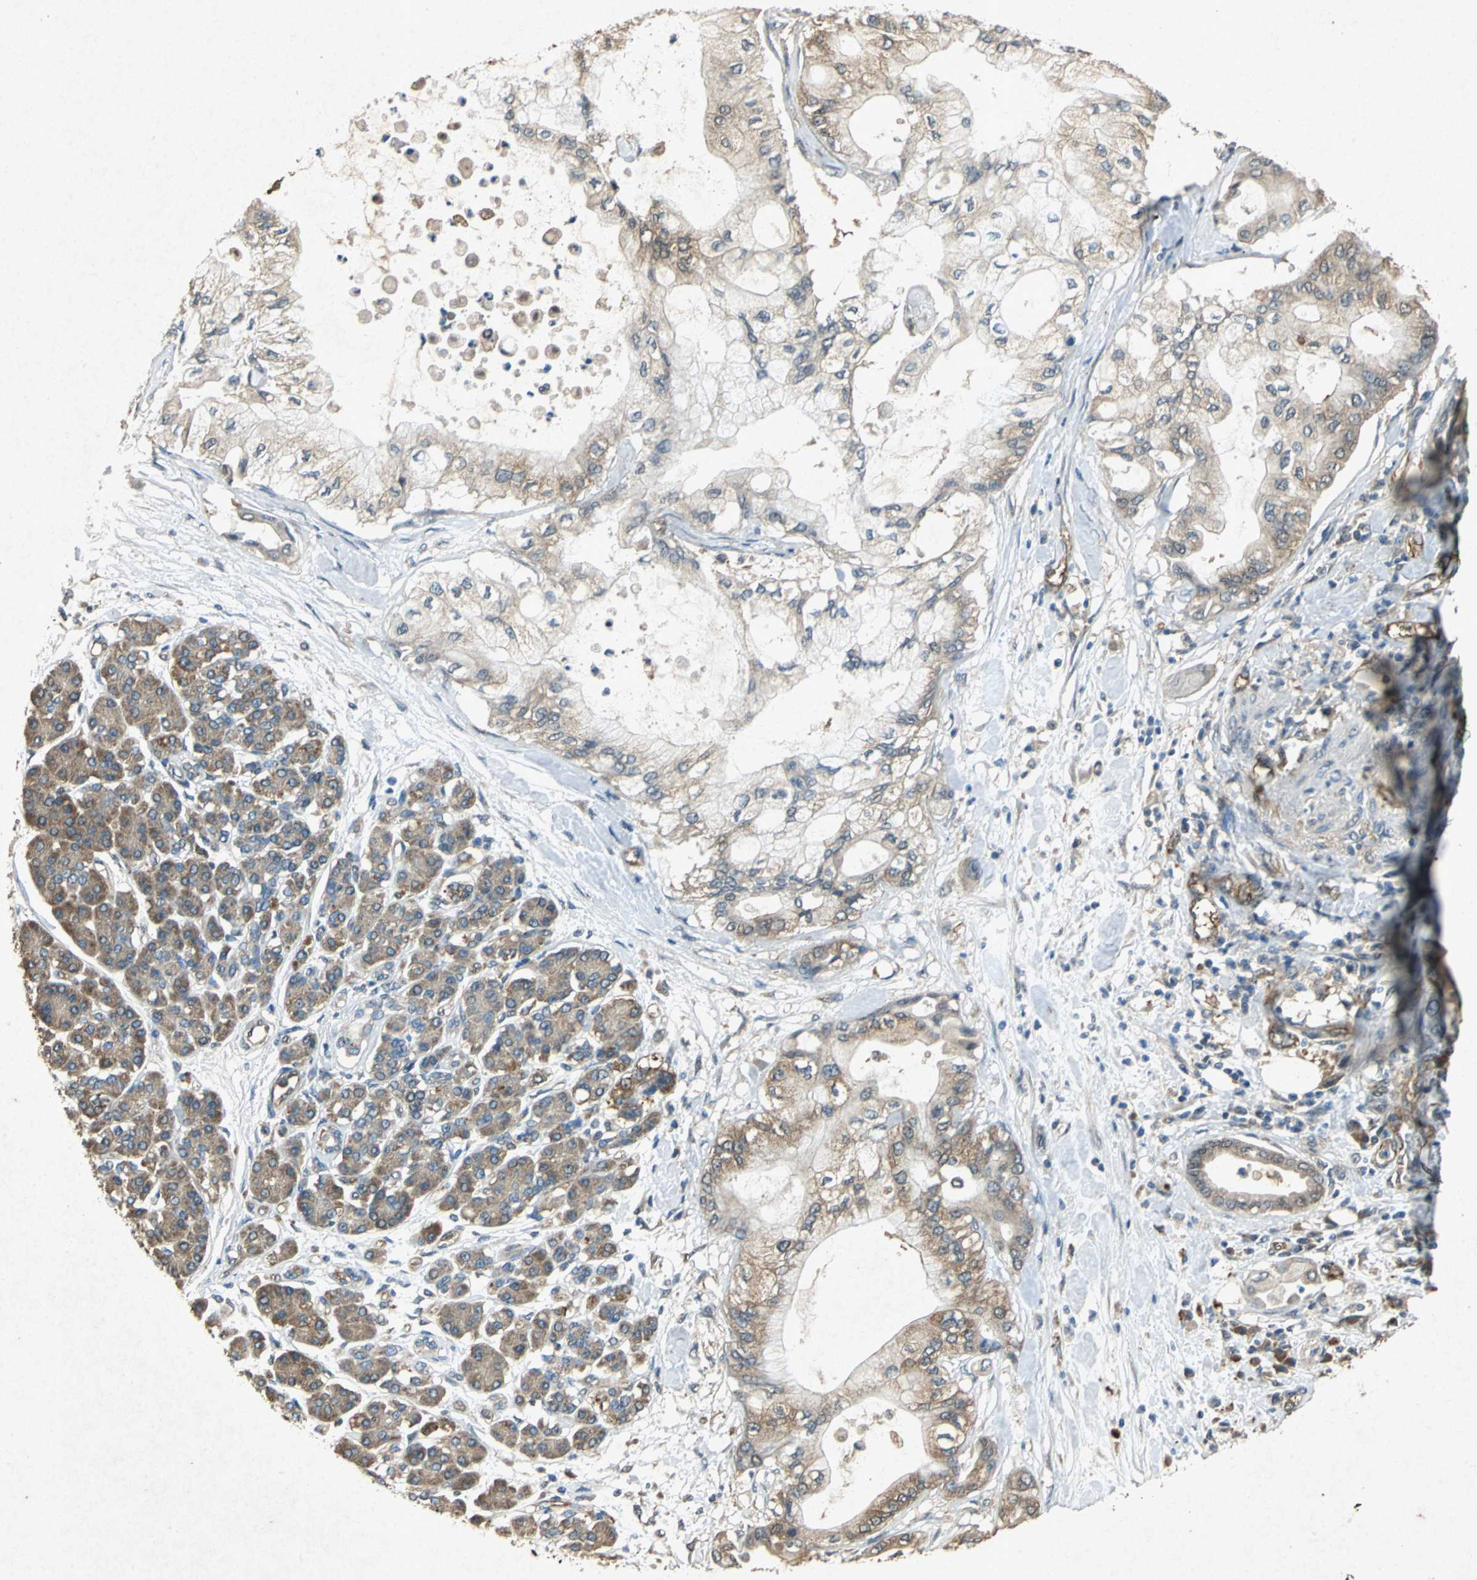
{"staining": {"intensity": "moderate", "quantity": ">75%", "location": "cytoplasmic/membranous"}, "tissue": "pancreatic cancer", "cell_type": "Tumor cells", "image_type": "cancer", "snomed": [{"axis": "morphology", "description": "Adenocarcinoma, NOS"}, {"axis": "morphology", "description": "Adenocarcinoma, metastatic, NOS"}, {"axis": "topography", "description": "Lymph node"}, {"axis": "topography", "description": "Pancreas"}, {"axis": "topography", "description": "Duodenum"}], "caption": "Immunohistochemical staining of human pancreatic cancer demonstrates medium levels of moderate cytoplasmic/membranous protein expression in approximately >75% of tumor cells. (DAB IHC with brightfield microscopy, high magnification).", "gene": "HSP90AB1", "patient": {"sex": "female", "age": 64}}